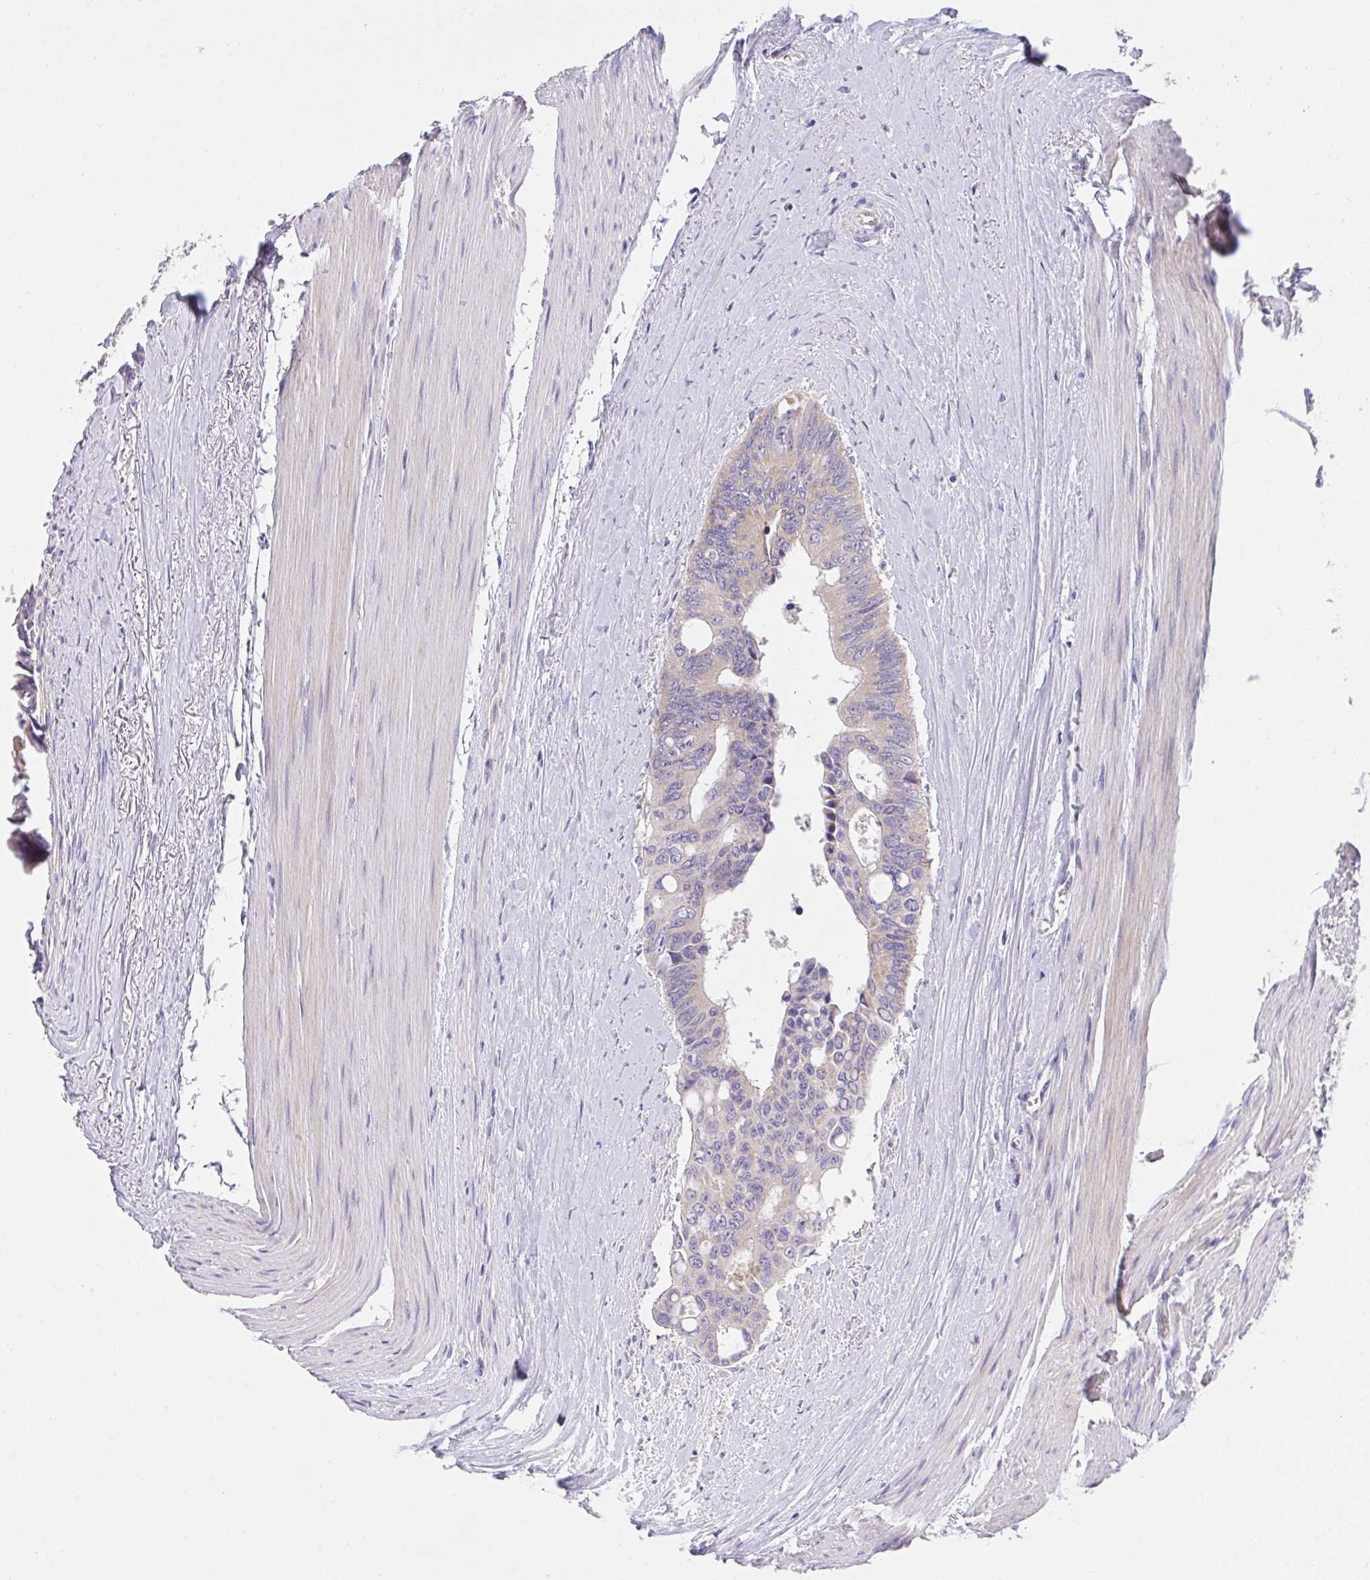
{"staining": {"intensity": "weak", "quantity": "<25%", "location": "cytoplasmic/membranous"}, "tissue": "colorectal cancer", "cell_type": "Tumor cells", "image_type": "cancer", "snomed": [{"axis": "morphology", "description": "Adenocarcinoma, NOS"}, {"axis": "topography", "description": "Rectum"}], "caption": "Tumor cells show no significant expression in adenocarcinoma (colorectal).", "gene": "ZNF581", "patient": {"sex": "male", "age": 76}}